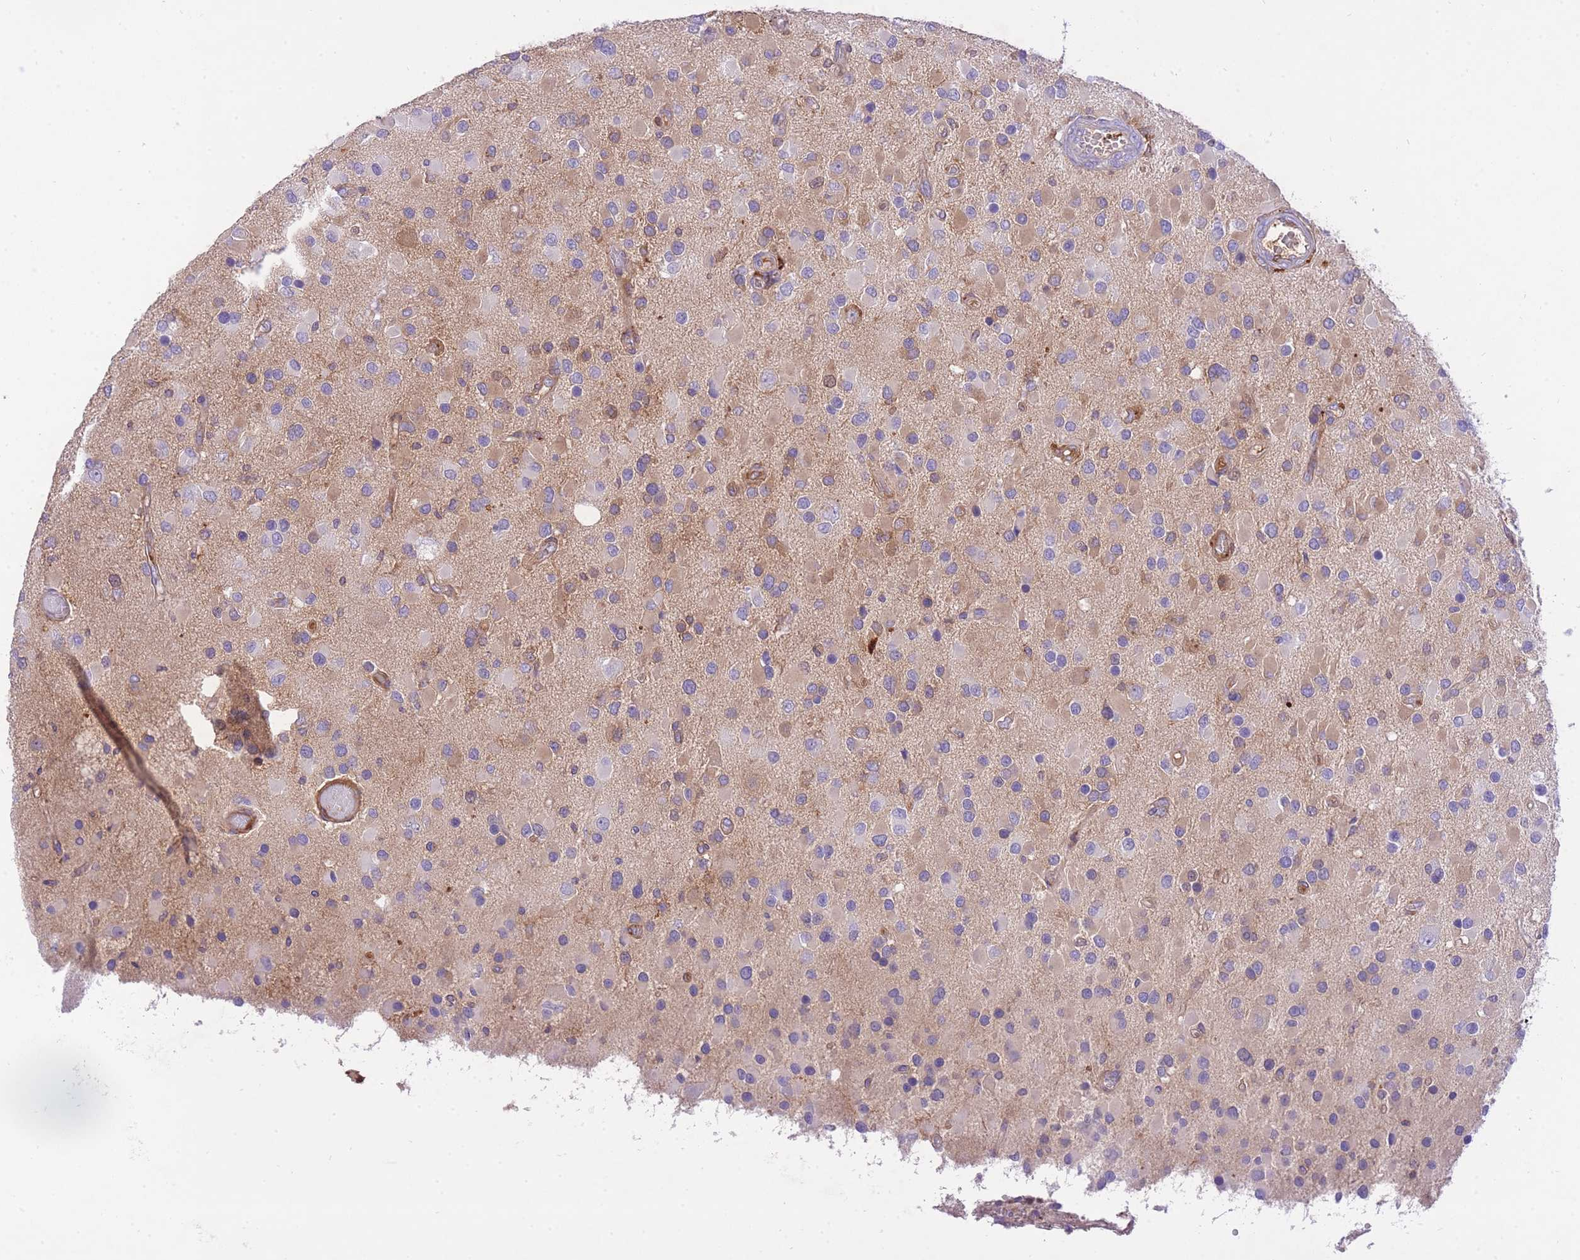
{"staining": {"intensity": "weak", "quantity": "<25%", "location": "cytoplasmic/membranous"}, "tissue": "glioma", "cell_type": "Tumor cells", "image_type": "cancer", "snomed": [{"axis": "morphology", "description": "Glioma, malignant, High grade"}, {"axis": "topography", "description": "Brain"}], "caption": "Protein analysis of glioma demonstrates no significant expression in tumor cells. Nuclei are stained in blue.", "gene": "HRG", "patient": {"sex": "male", "age": 53}}